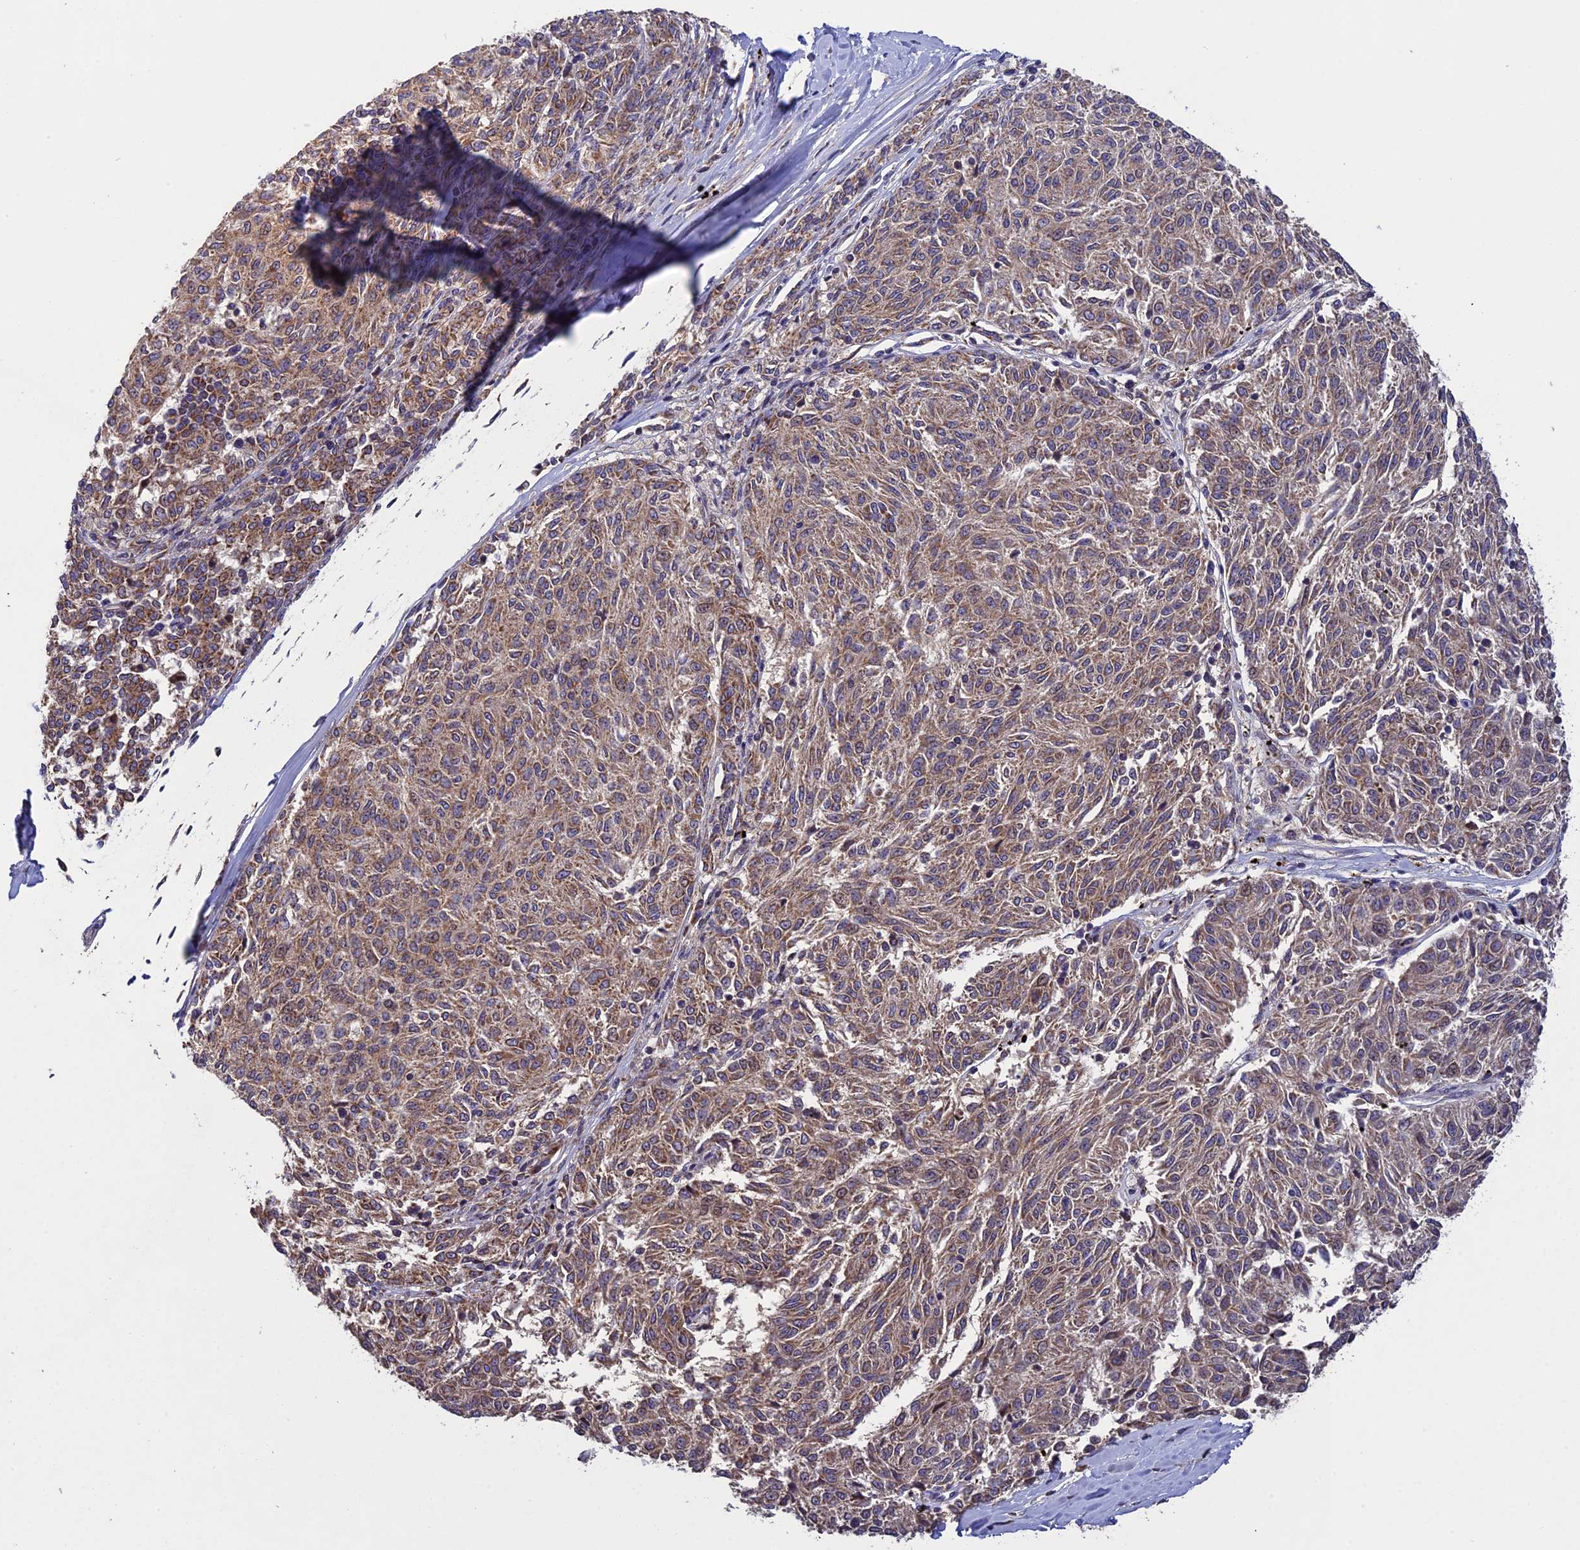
{"staining": {"intensity": "moderate", "quantity": ">75%", "location": "cytoplasmic/membranous"}, "tissue": "melanoma", "cell_type": "Tumor cells", "image_type": "cancer", "snomed": [{"axis": "morphology", "description": "Malignant melanoma, NOS"}, {"axis": "topography", "description": "Skin"}], "caption": "About >75% of tumor cells in malignant melanoma display moderate cytoplasmic/membranous protein positivity as visualized by brown immunohistochemical staining.", "gene": "RNF17", "patient": {"sex": "female", "age": 72}}